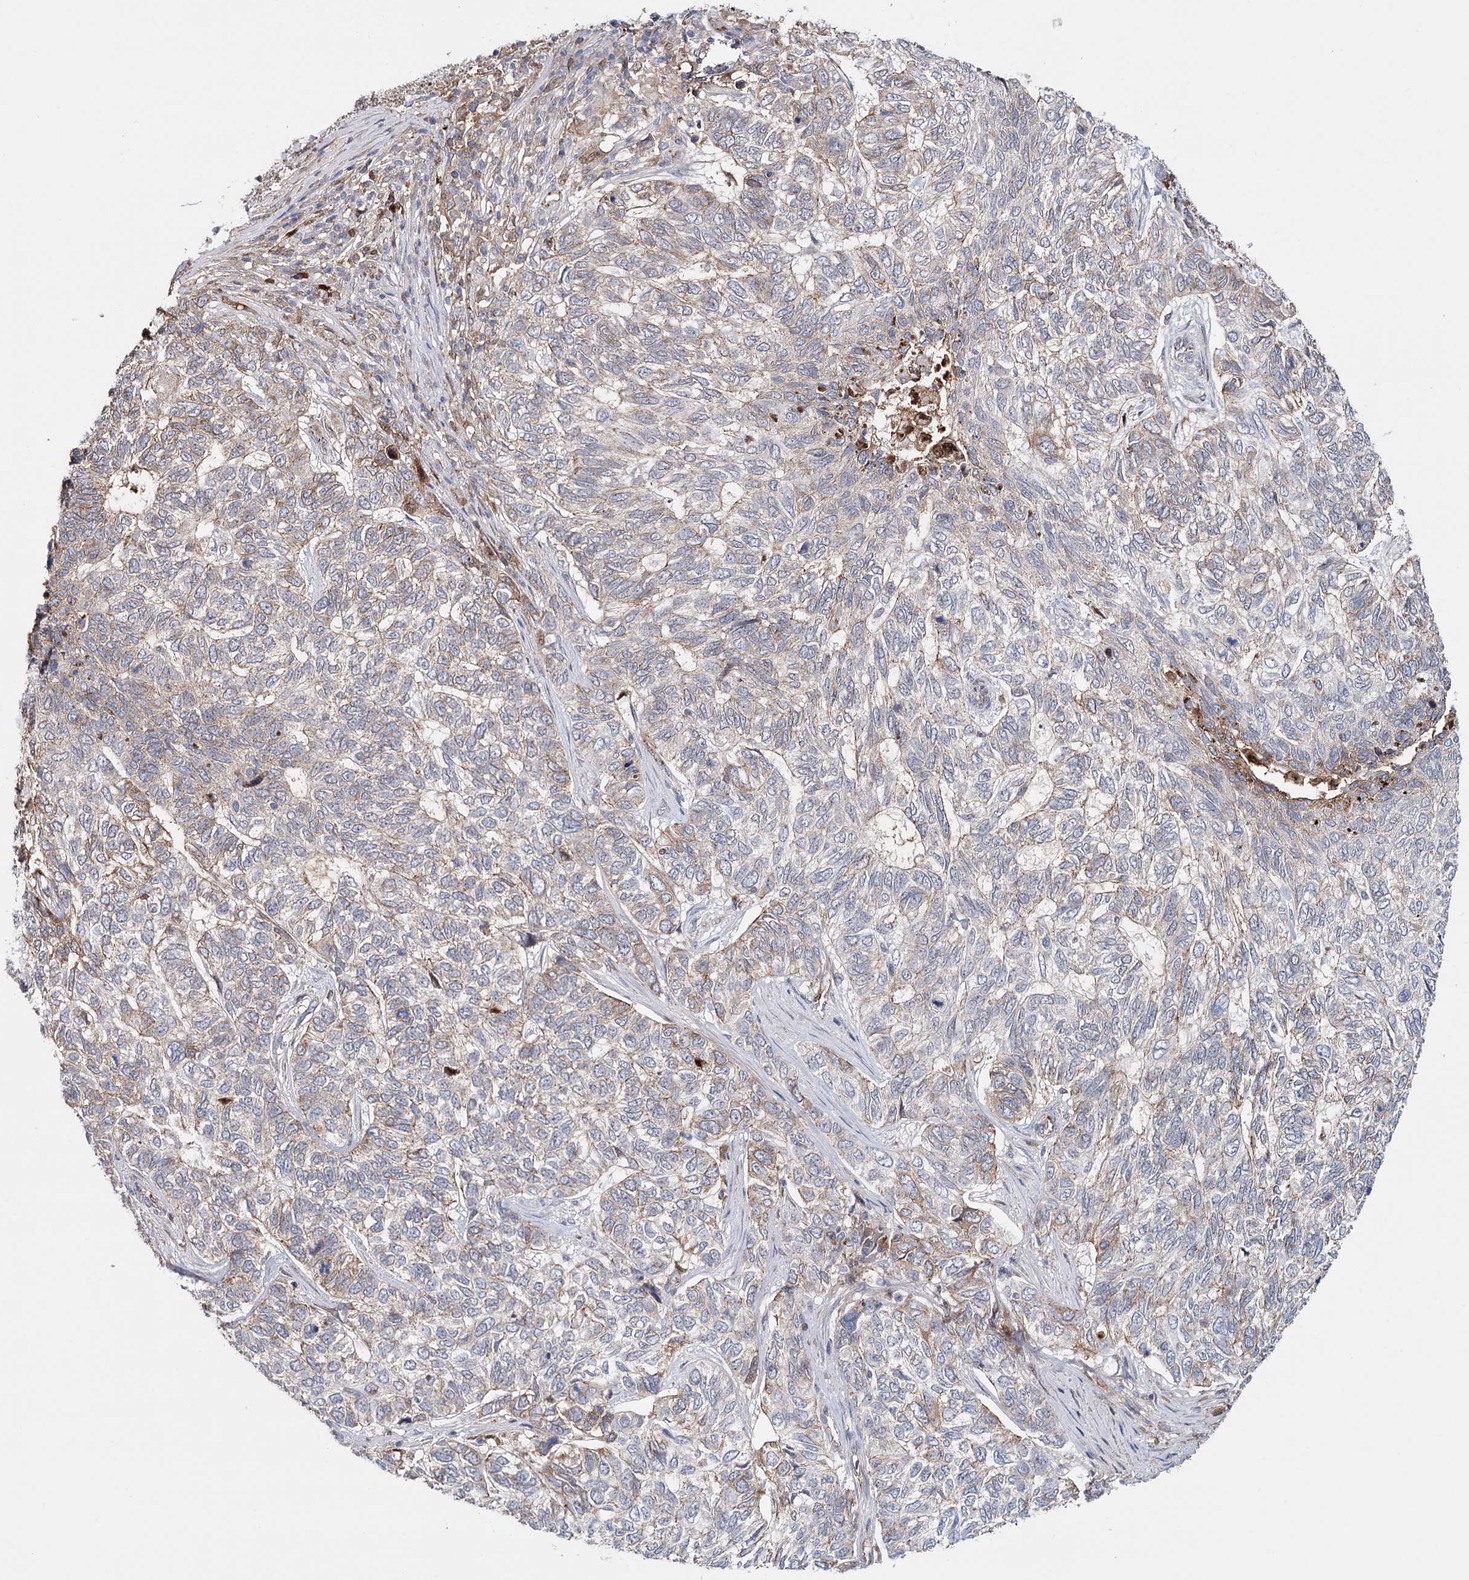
{"staining": {"intensity": "moderate", "quantity": "25%-75%", "location": "cytoplasmic/membranous"}, "tissue": "skin cancer", "cell_type": "Tumor cells", "image_type": "cancer", "snomed": [{"axis": "morphology", "description": "Basal cell carcinoma"}, {"axis": "topography", "description": "Skin"}], "caption": "IHC photomicrograph of neoplastic tissue: human skin cancer stained using immunohistochemistry shows medium levels of moderate protein expression localized specifically in the cytoplasmic/membranous of tumor cells, appearing as a cytoplasmic/membranous brown color.", "gene": "PKP4", "patient": {"sex": "female", "age": 65}}